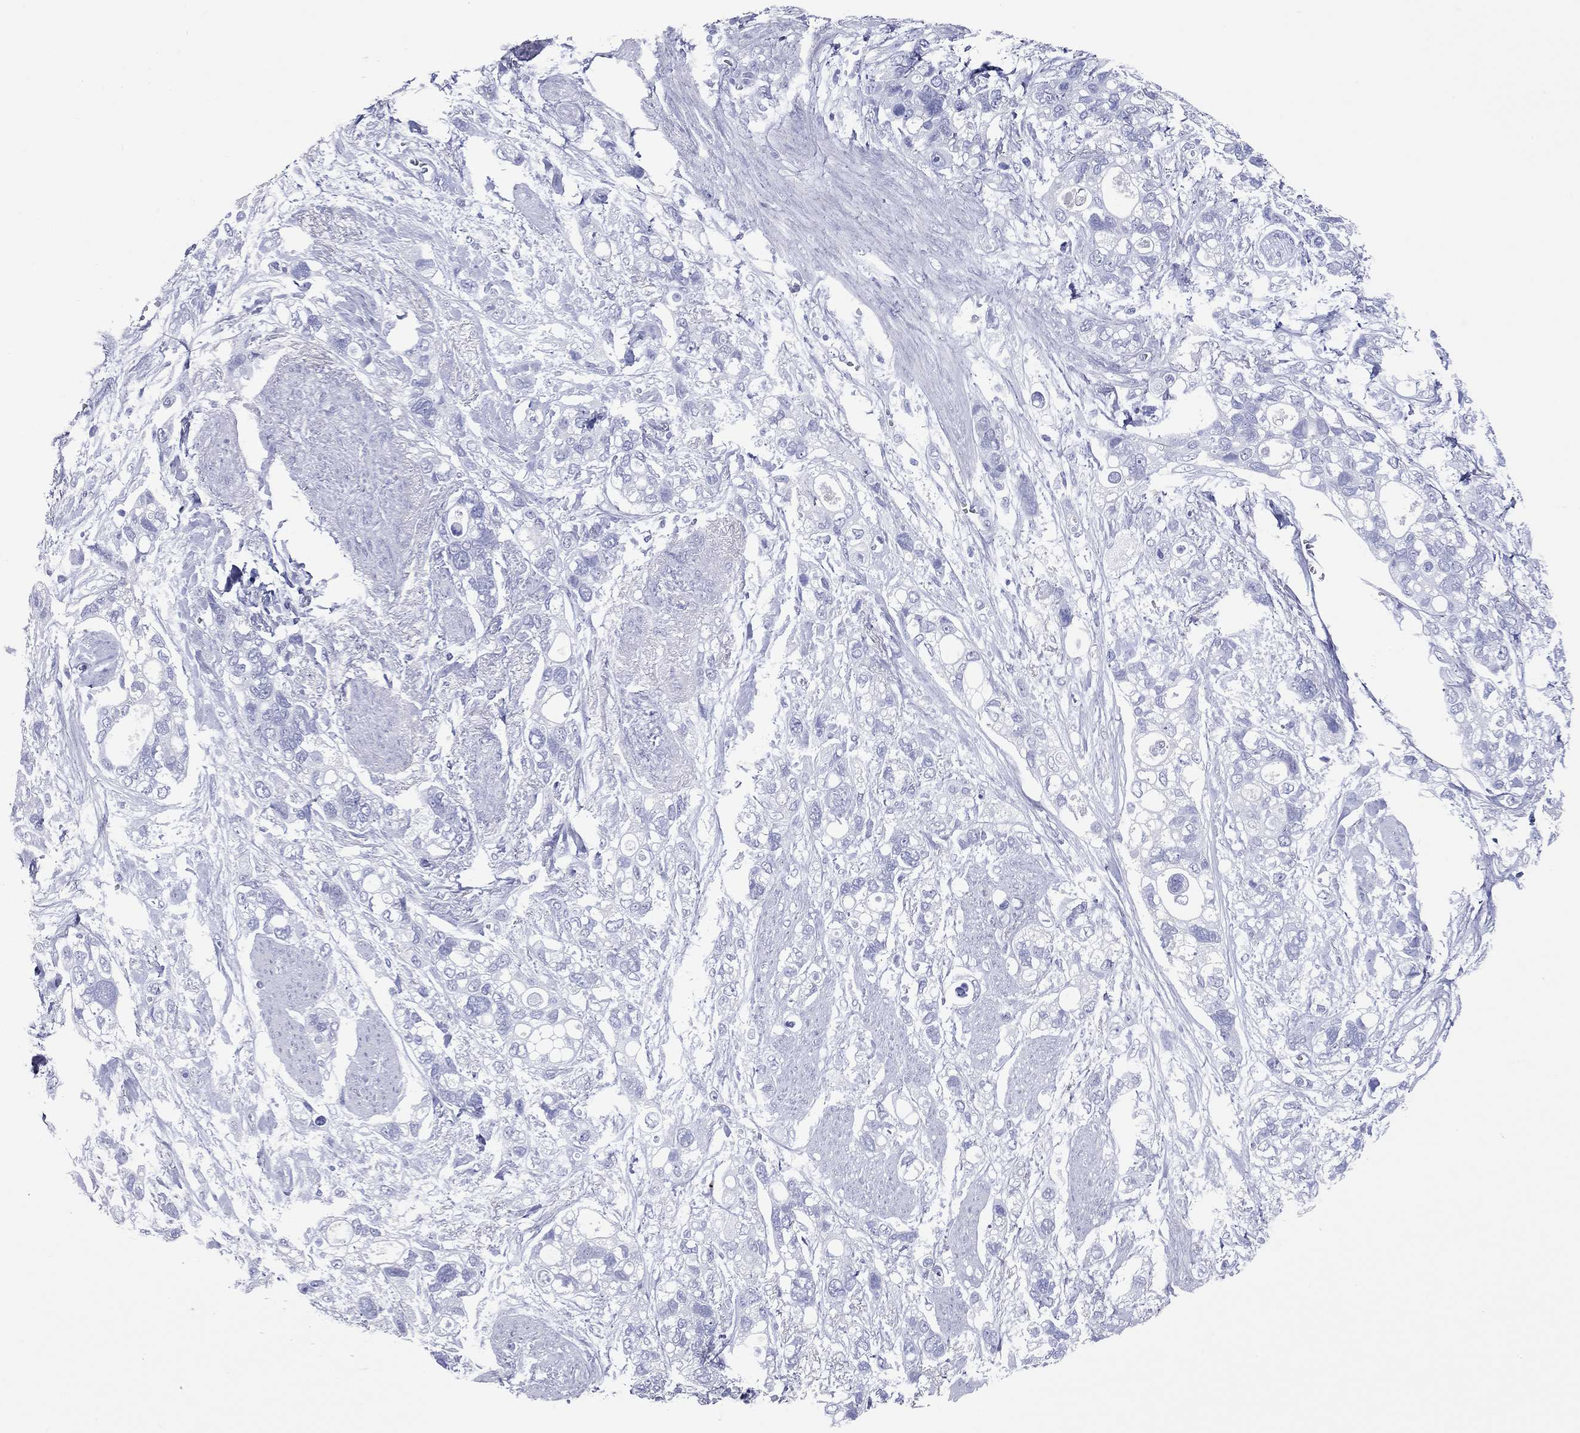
{"staining": {"intensity": "negative", "quantity": "none", "location": "none"}, "tissue": "stomach cancer", "cell_type": "Tumor cells", "image_type": "cancer", "snomed": [{"axis": "morphology", "description": "Adenocarcinoma, NOS"}, {"axis": "topography", "description": "Stomach, upper"}], "caption": "Image shows no protein expression in tumor cells of stomach cancer (adenocarcinoma) tissue. (Brightfield microscopy of DAB immunohistochemistry (IHC) at high magnification).", "gene": "VSIG10", "patient": {"sex": "female", "age": 81}}